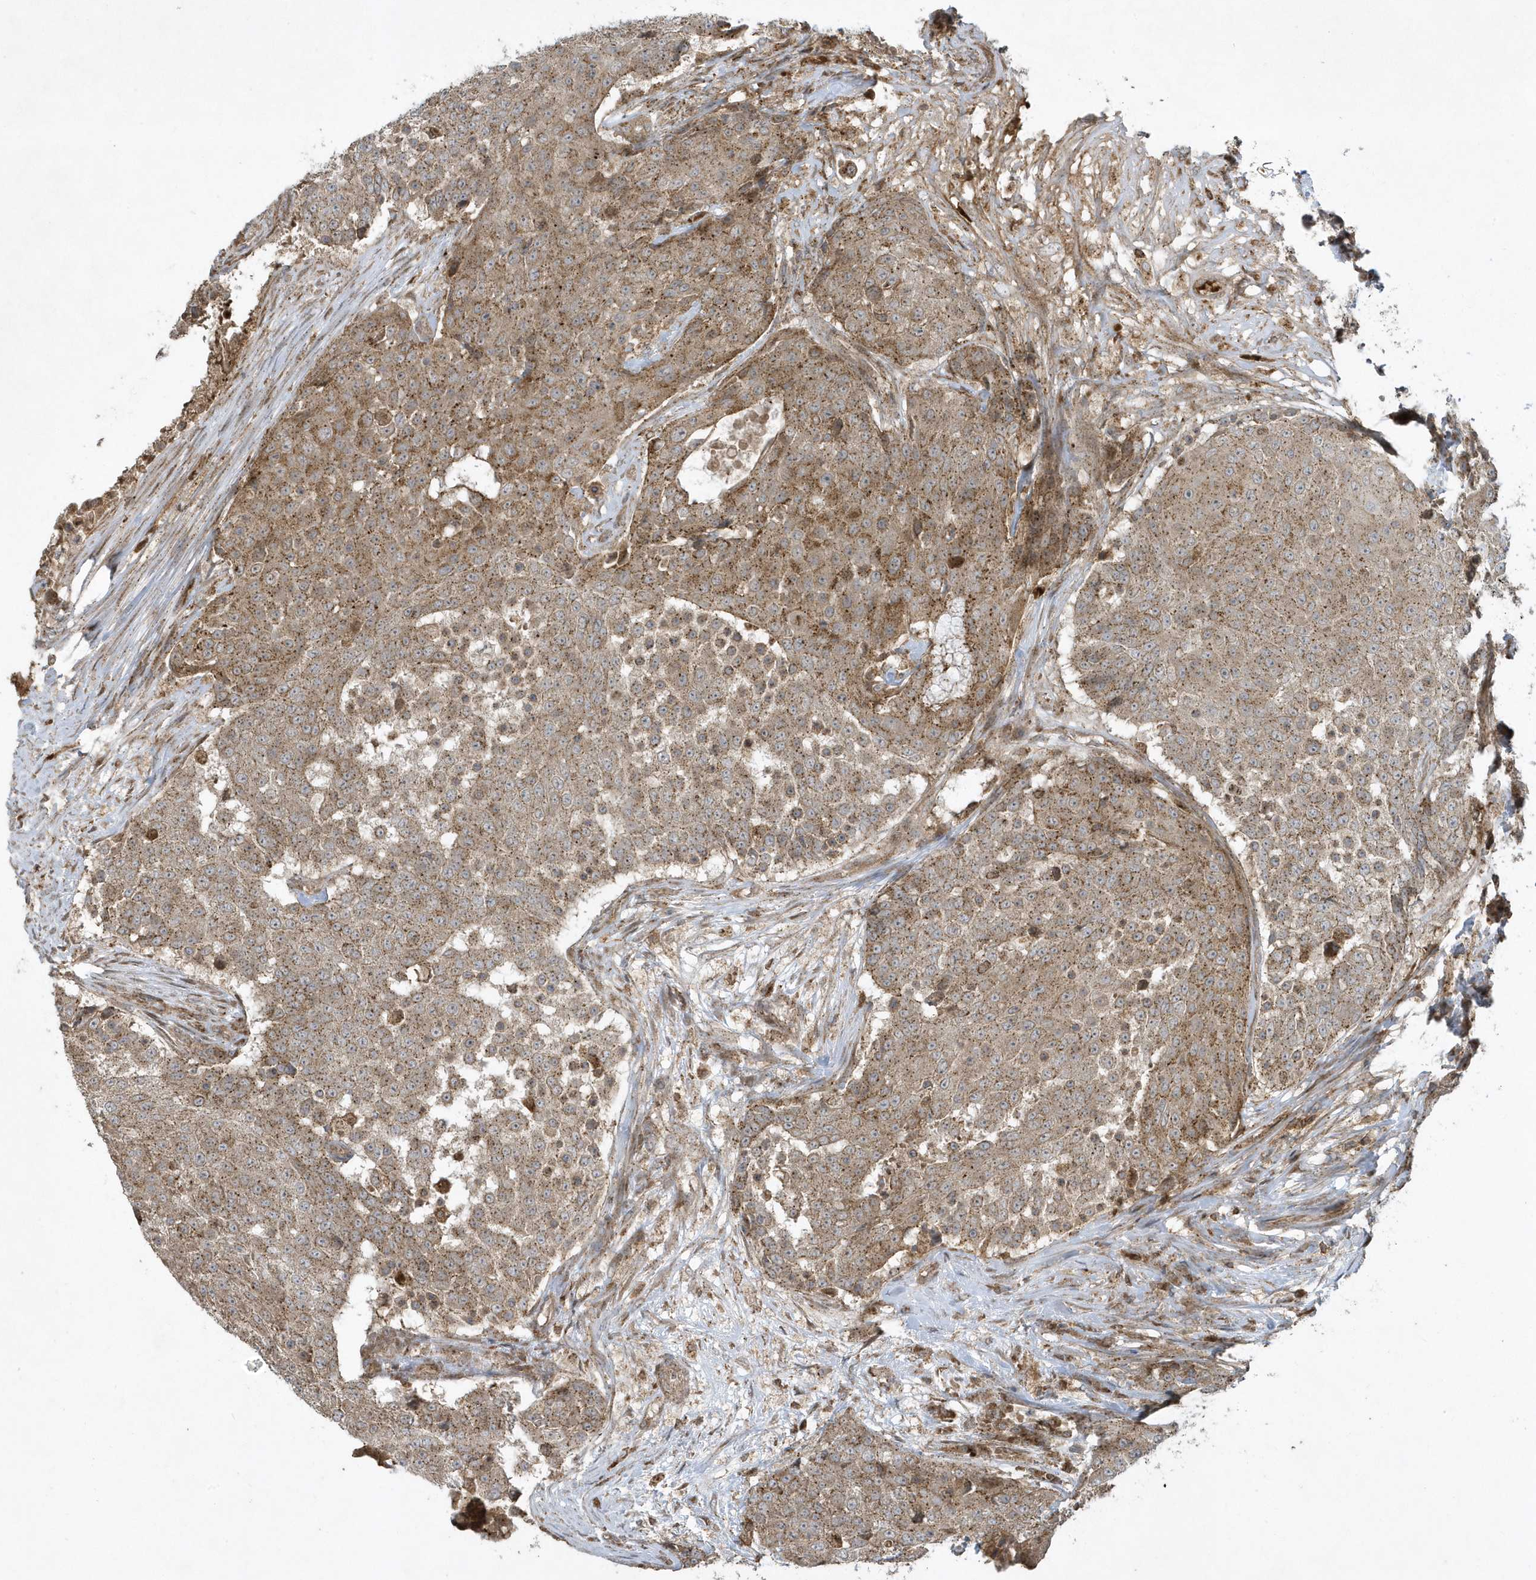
{"staining": {"intensity": "moderate", "quantity": ">75%", "location": "cytoplasmic/membranous"}, "tissue": "urothelial cancer", "cell_type": "Tumor cells", "image_type": "cancer", "snomed": [{"axis": "morphology", "description": "Urothelial carcinoma, High grade"}, {"axis": "topography", "description": "Urinary bladder"}], "caption": "Immunohistochemical staining of human urothelial cancer displays medium levels of moderate cytoplasmic/membranous protein positivity in about >75% of tumor cells.", "gene": "STAMBP", "patient": {"sex": "female", "age": 63}}